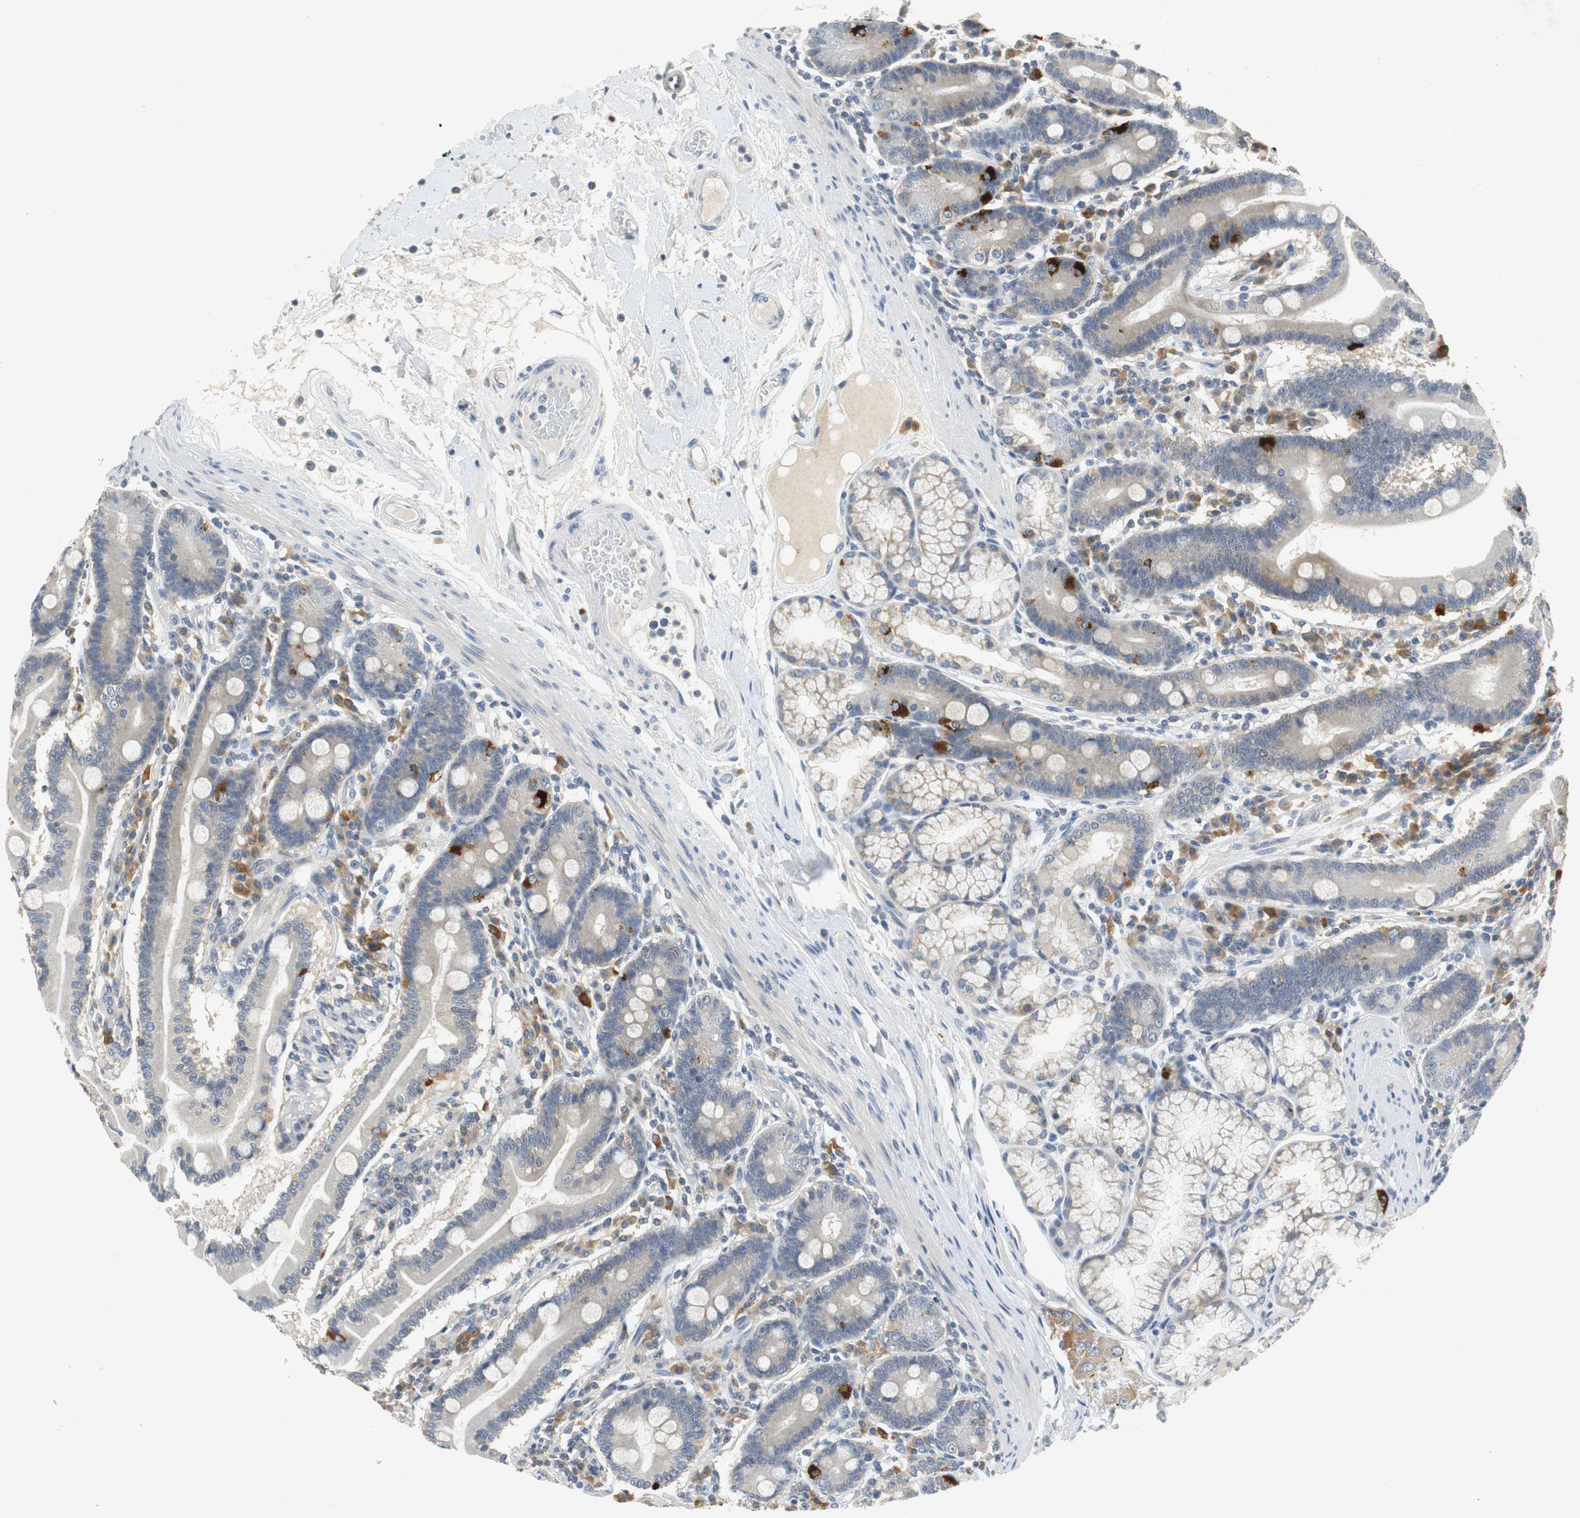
{"staining": {"intensity": "weak", "quantity": ">75%", "location": "cytoplasmic/membranous"}, "tissue": "duodenum", "cell_type": "Glandular cells", "image_type": "normal", "snomed": [{"axis": "morphology", "description": "Normal tissue, NOS"}, {"axis": "topography", "description": "Duodenum"}], "caption": "A low amount of weak cytoplasmic/membranous staining is identified in approximately >75% of glandular cells in benign duodenum.", "gene": "GLCCI1", "patient": {"sex": "female", "age": 64}}